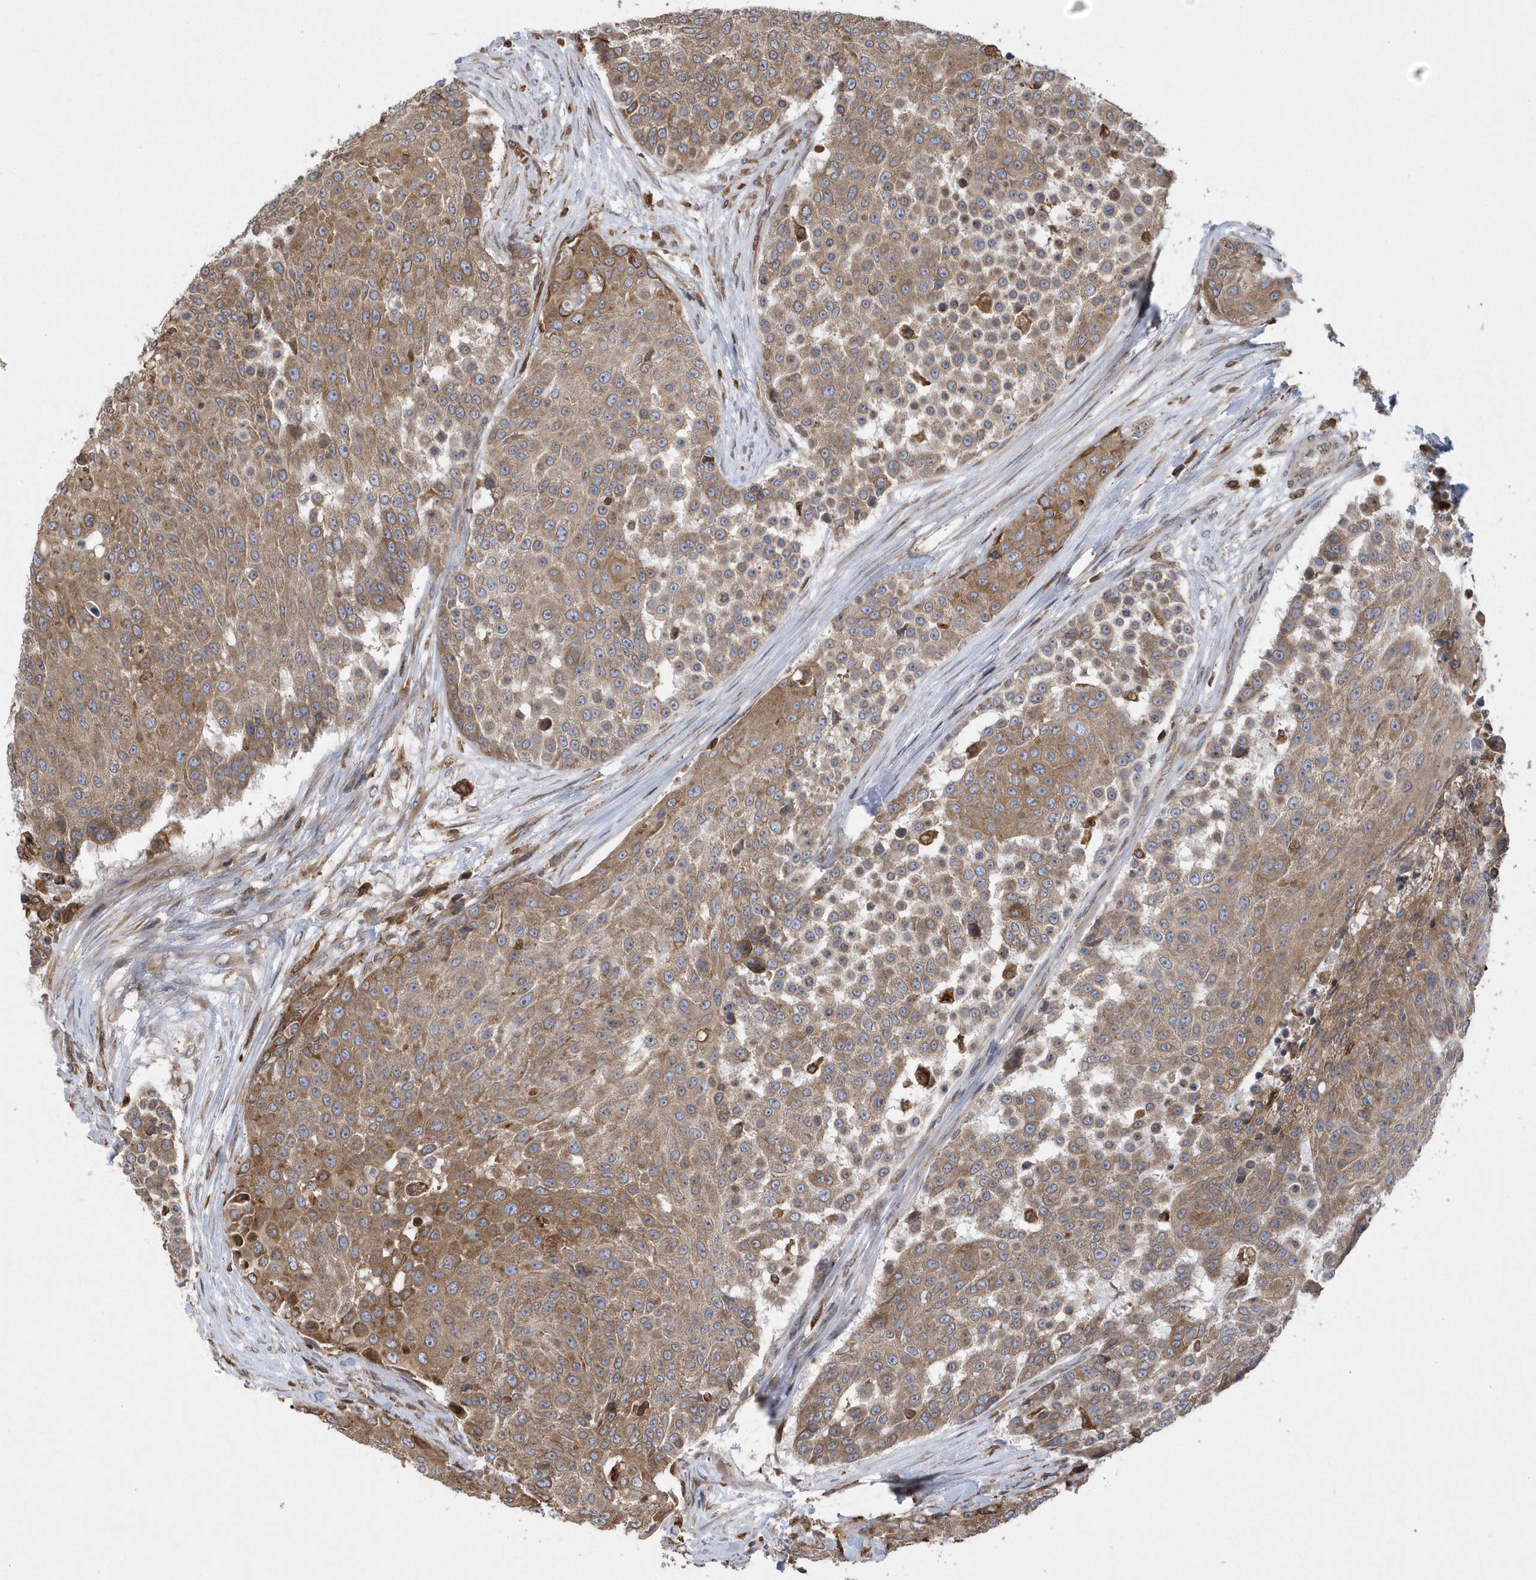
{"staining": {"intensity": "moderate", "quantity": ">75%", "location": "cytoplasmic/membranous"}, "tissue": "urothelial cancer", "cell_type": "Tumor cells", "image_type": "cancer", "snomed": [{"axis": "morphology", "description": "Urothelial carcinoma, High grade"}, {"axis": "topography", "description": "Urinary bladder"}], "caption": "Human urothelial carcinoma (high-grade) stained with a brown dye reveals moderate cytoplasmic/membranous positive expression in about >75% of tumor cells.", "gene": "VAMP7", "patient": {"sex": "female", "age": 63}}